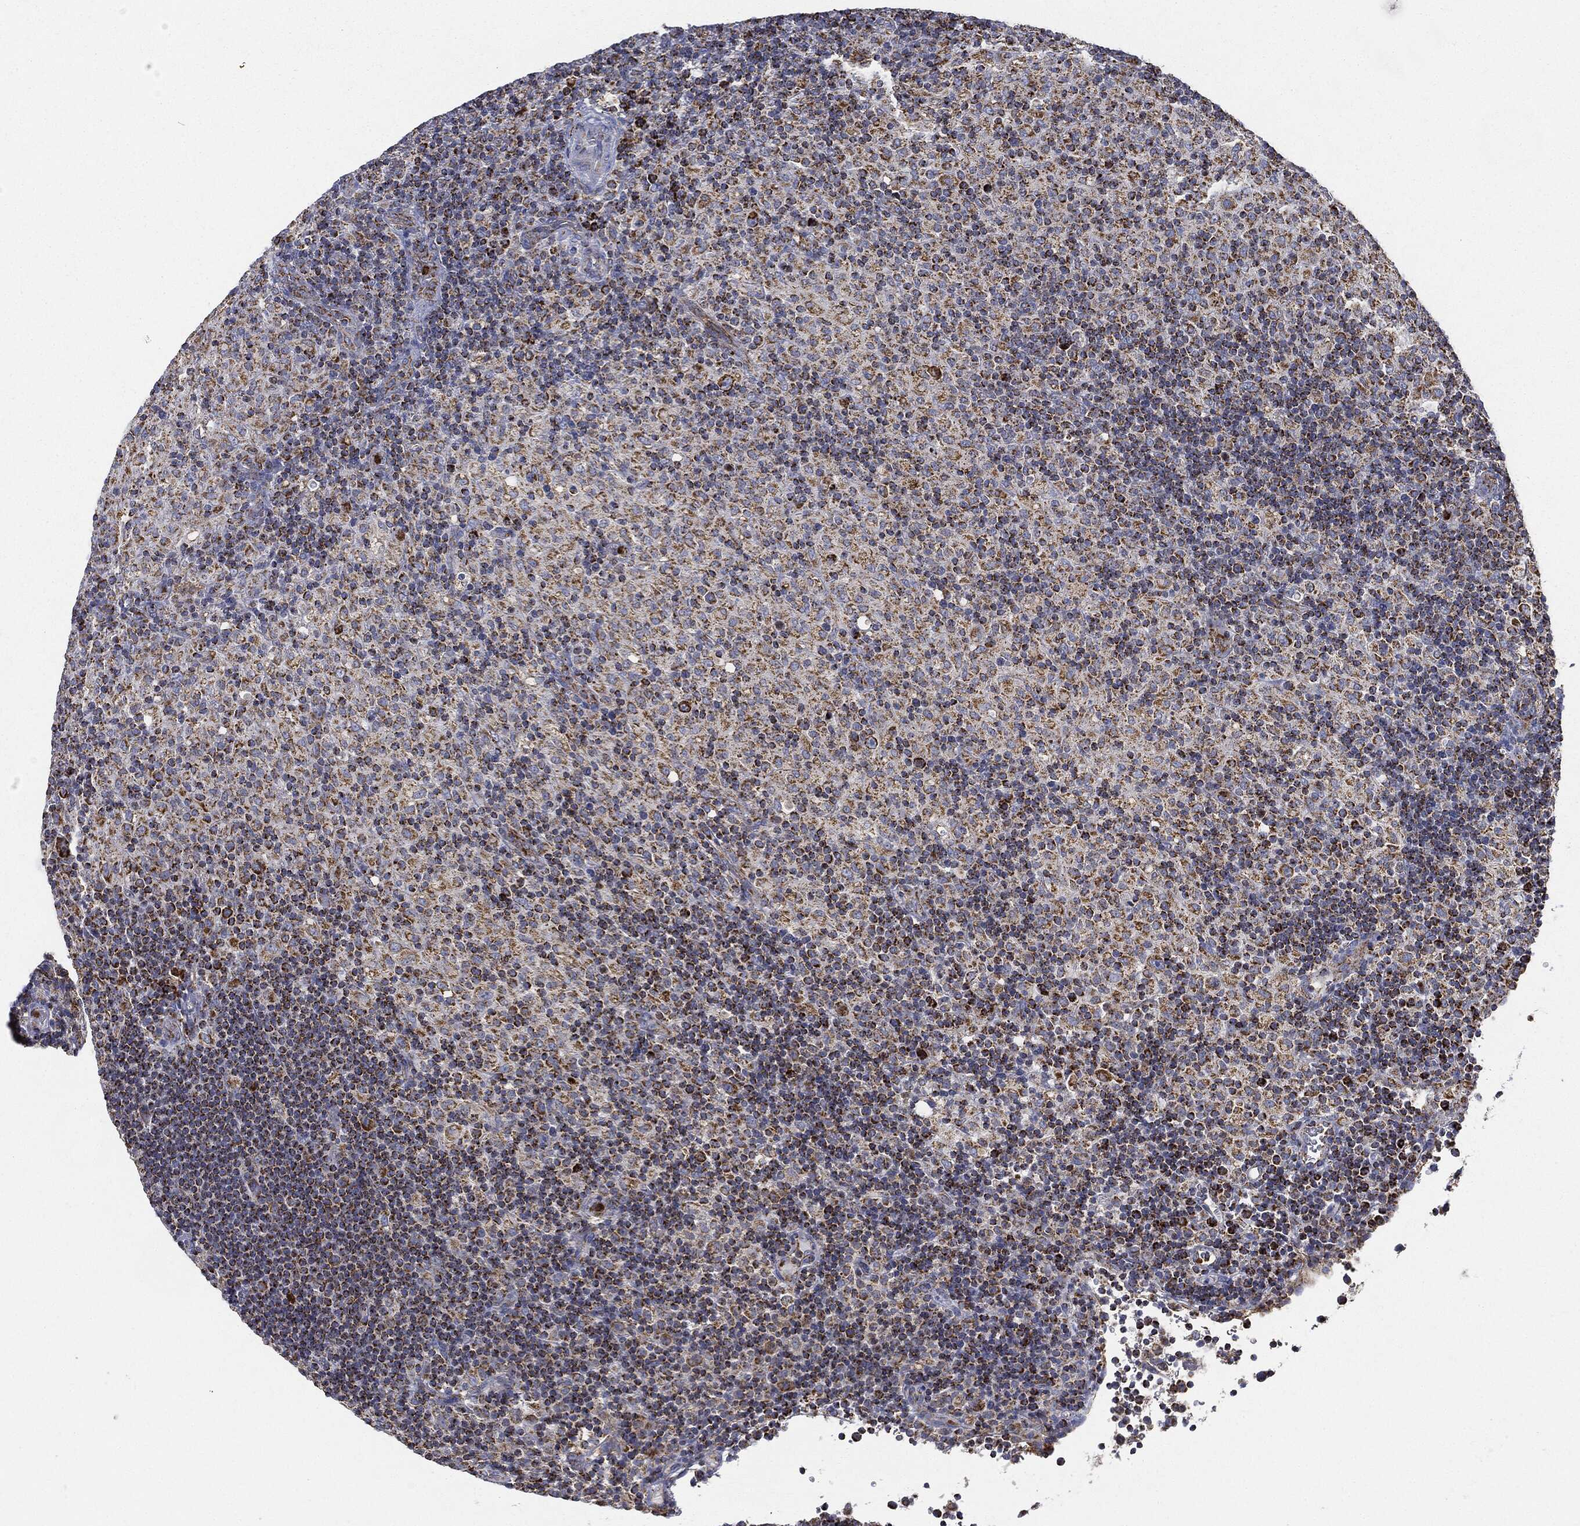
{"staining": {"intensity": "strong", "quantity": ">75%", "location": "cytoplasmic/membranous"}, "tissue": "lymphoma", "cell_type": "Tumor cells", "image_type": "cancer", "snomed": [{"axis": "morphology", "description": "Hodgkin's disease, NOS"}, {"axis": "topography", "description": "Lymph node"}], "caption": "The micrograph shows immunohistochemical staining of Hodgkin's disease. There is strong cytoplasmic/membranous expression is seen in about >75% of tumor cells. The staining is performed using DAB (3,3'-diaminobenzidine) brown chromogen to label protein expression. The nuclei are counter-stained blue using hematoxylin.", "gene": "CAPN15", "patient": {"sex": "male", "age": 70}}